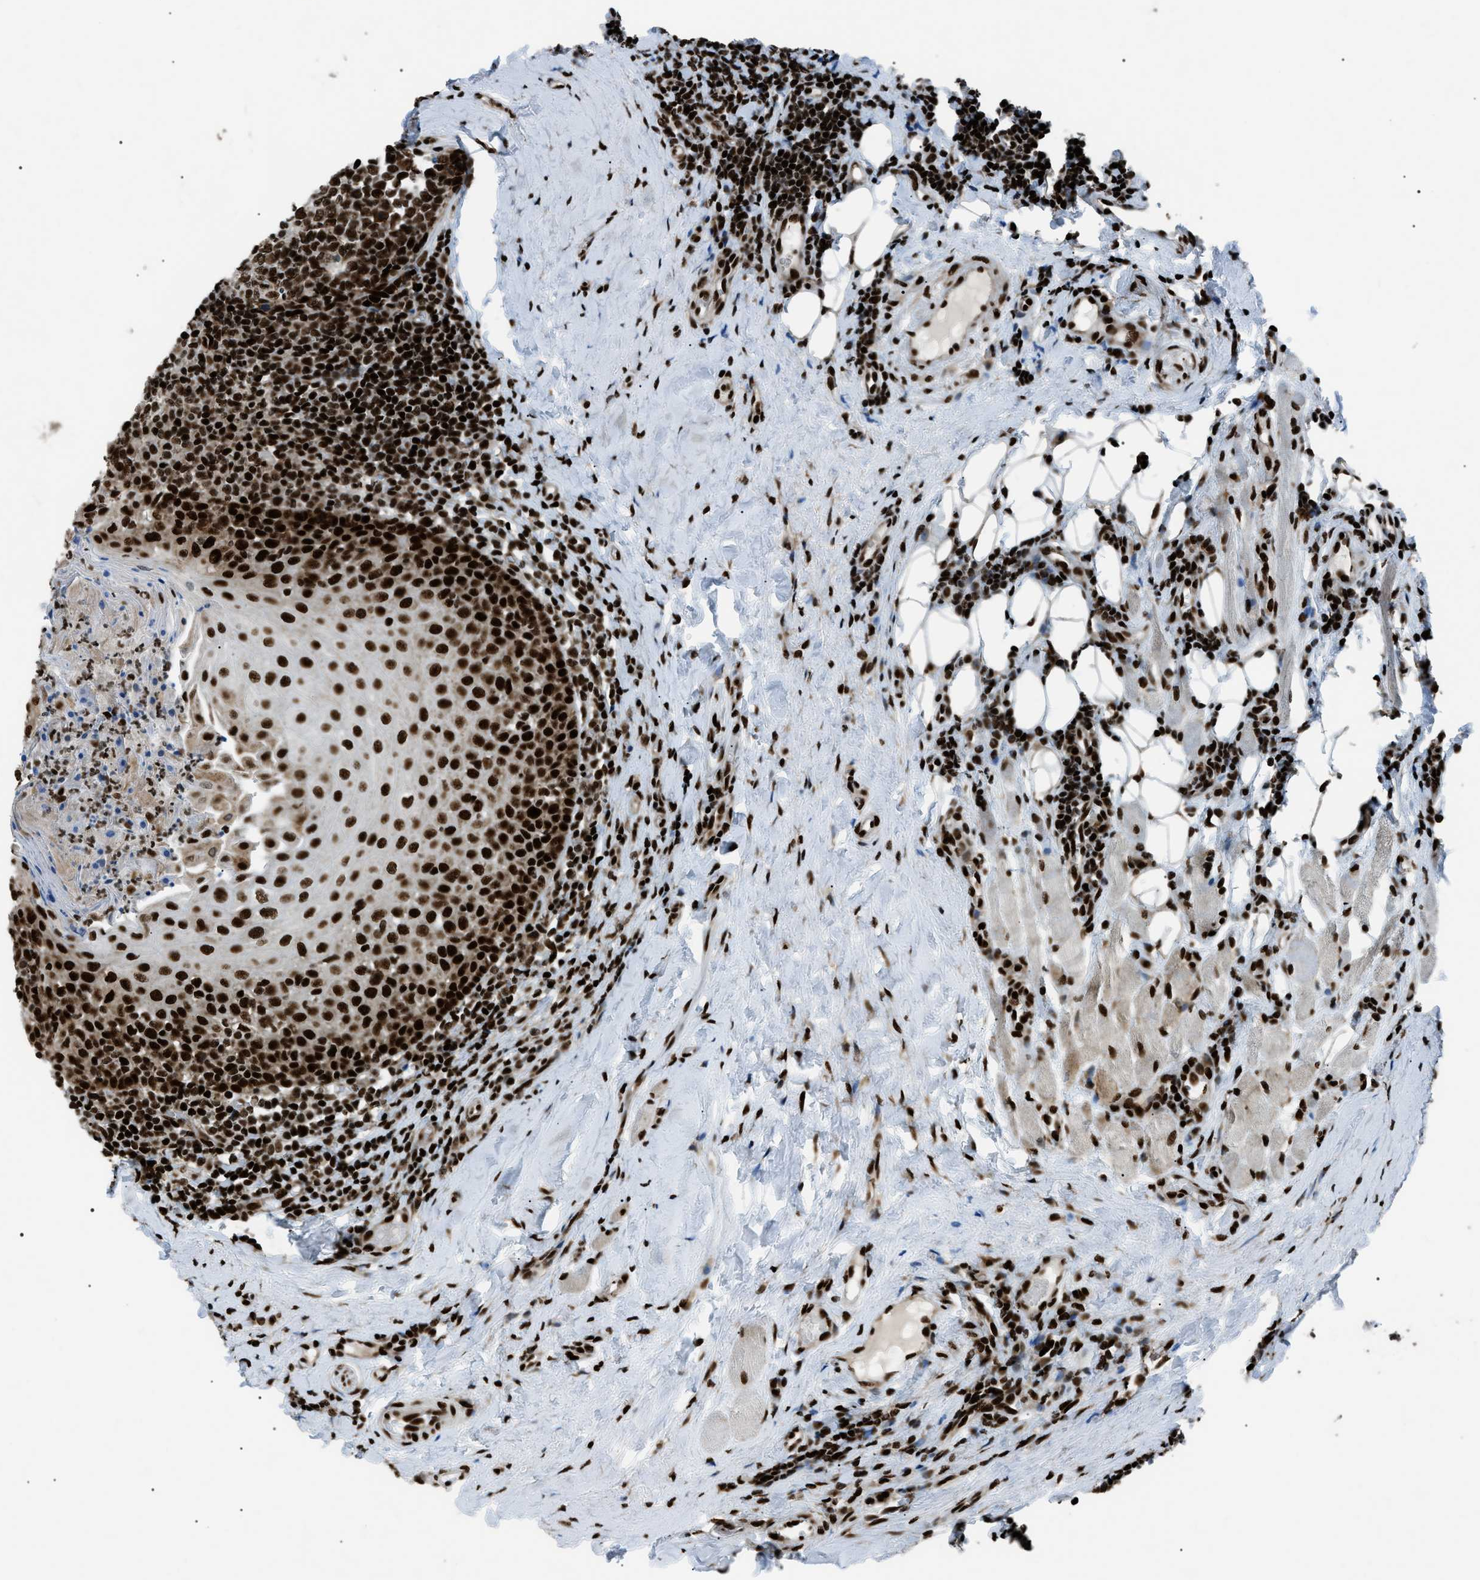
{"staining": {"intensity": "strong", "quantity": ">75%", "location": "nuclear"}, "tissue": "tonsil", "cell_type": "Germinal center cells", "image_type": "normal", "snomed": [{"axis": "morphology", "description": "Normal tissue, NOS"}, {"axis": "topography", "description": "Tonsil"}], "caption": "Protein staining exhibits strong nuclear positivity in about >75% of germinal center cells in unremarkable tonsil.", "gene": "HNRNPK", "patient": {"sex": "female", "age": 19}}